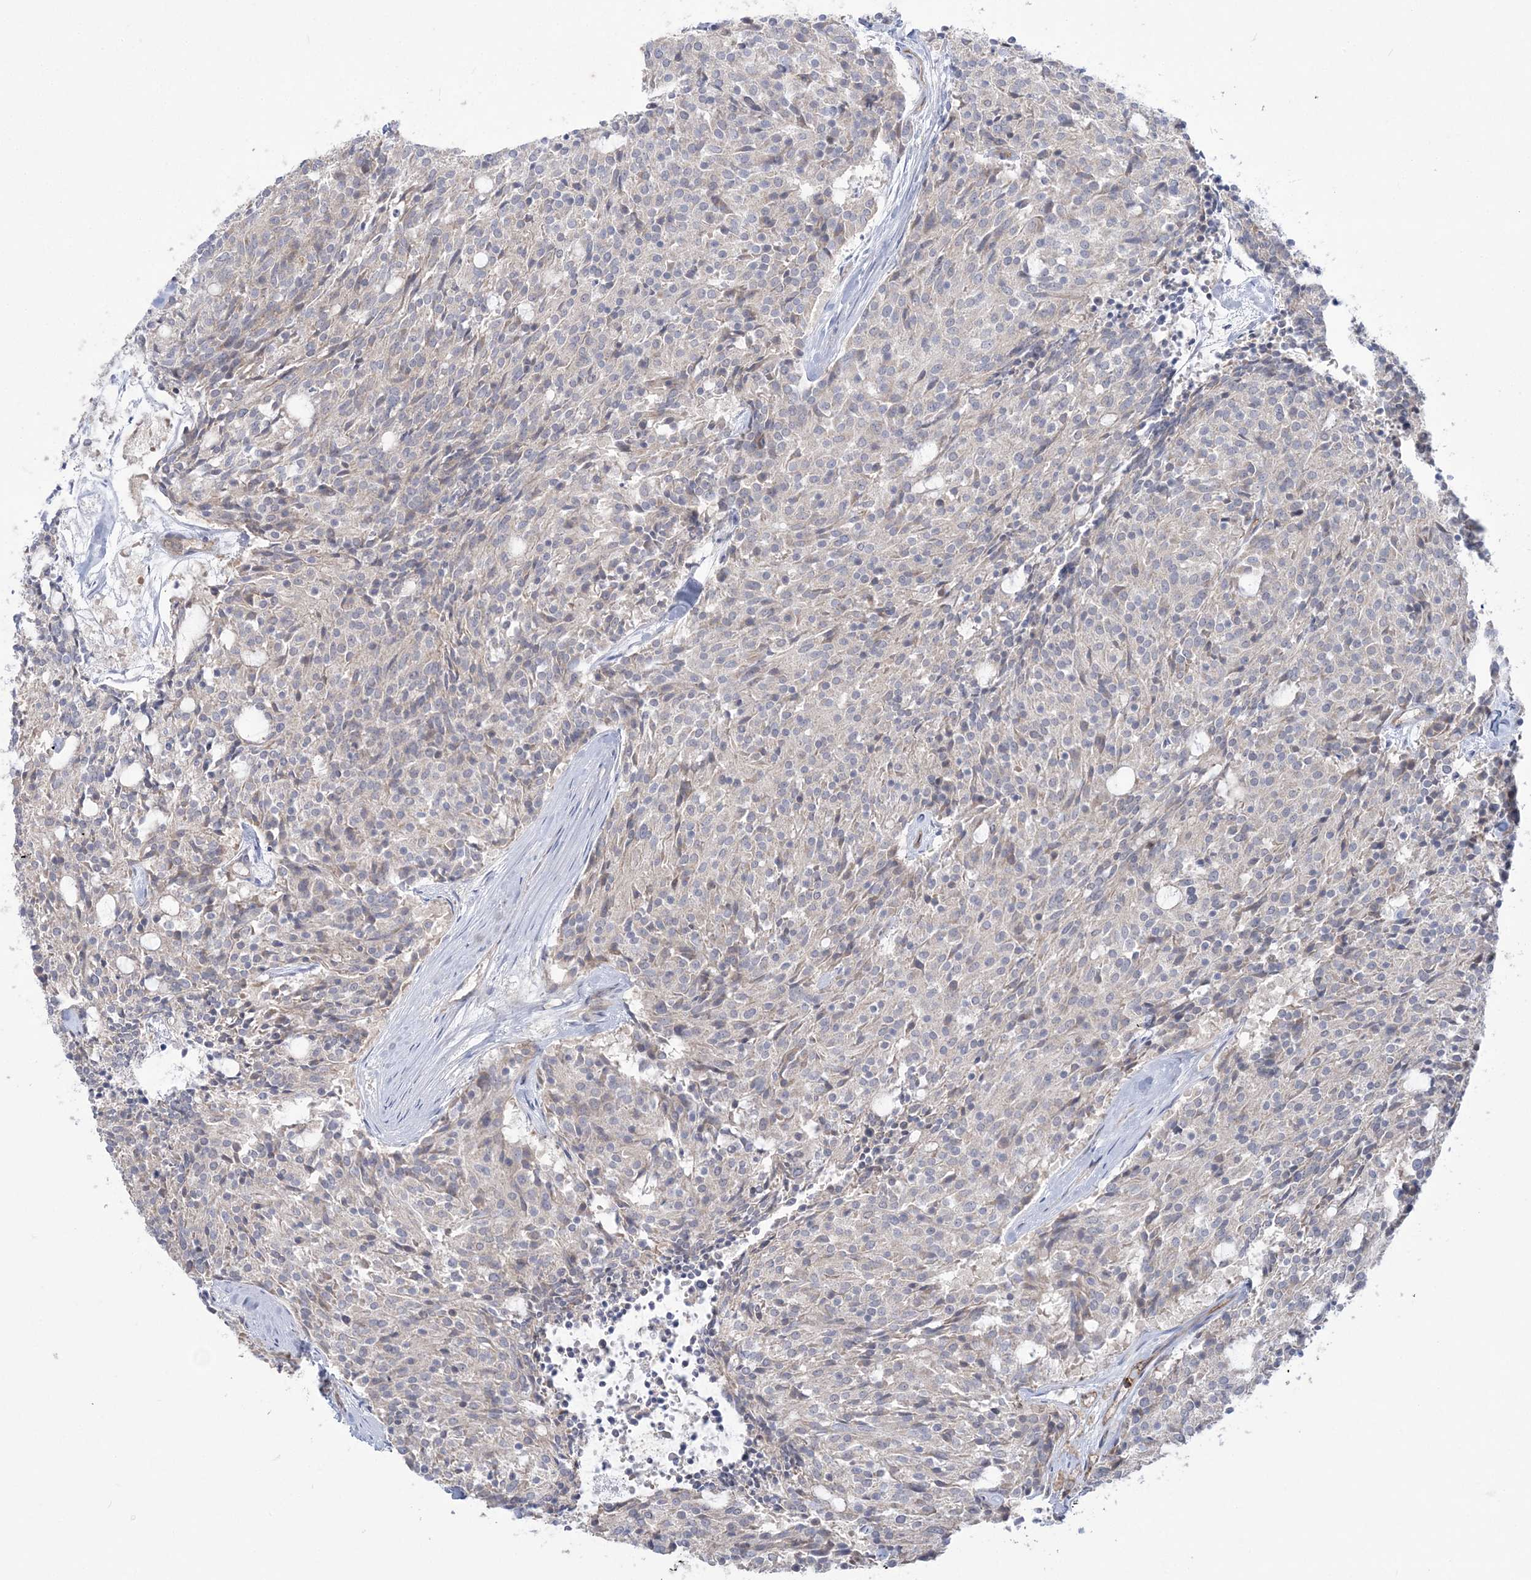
{"staining": {"intensity": "negative", "quantity": "none", "location": "none"}, "tissue": "carcinoid", "cell_type": "Tumor cells", "image_type": "cancer", "snomed": [{"axis": "morphology", "description": "Carcinoid, malignant, NOS"}, {"axis": "topography", "description": "Pancreas"}], "caption": "Immunohistochemistry of human carcinoid reveals no expression in tumor cells.", "gene": "FARSB", "patient": {"sex": "female", "age": 54}}